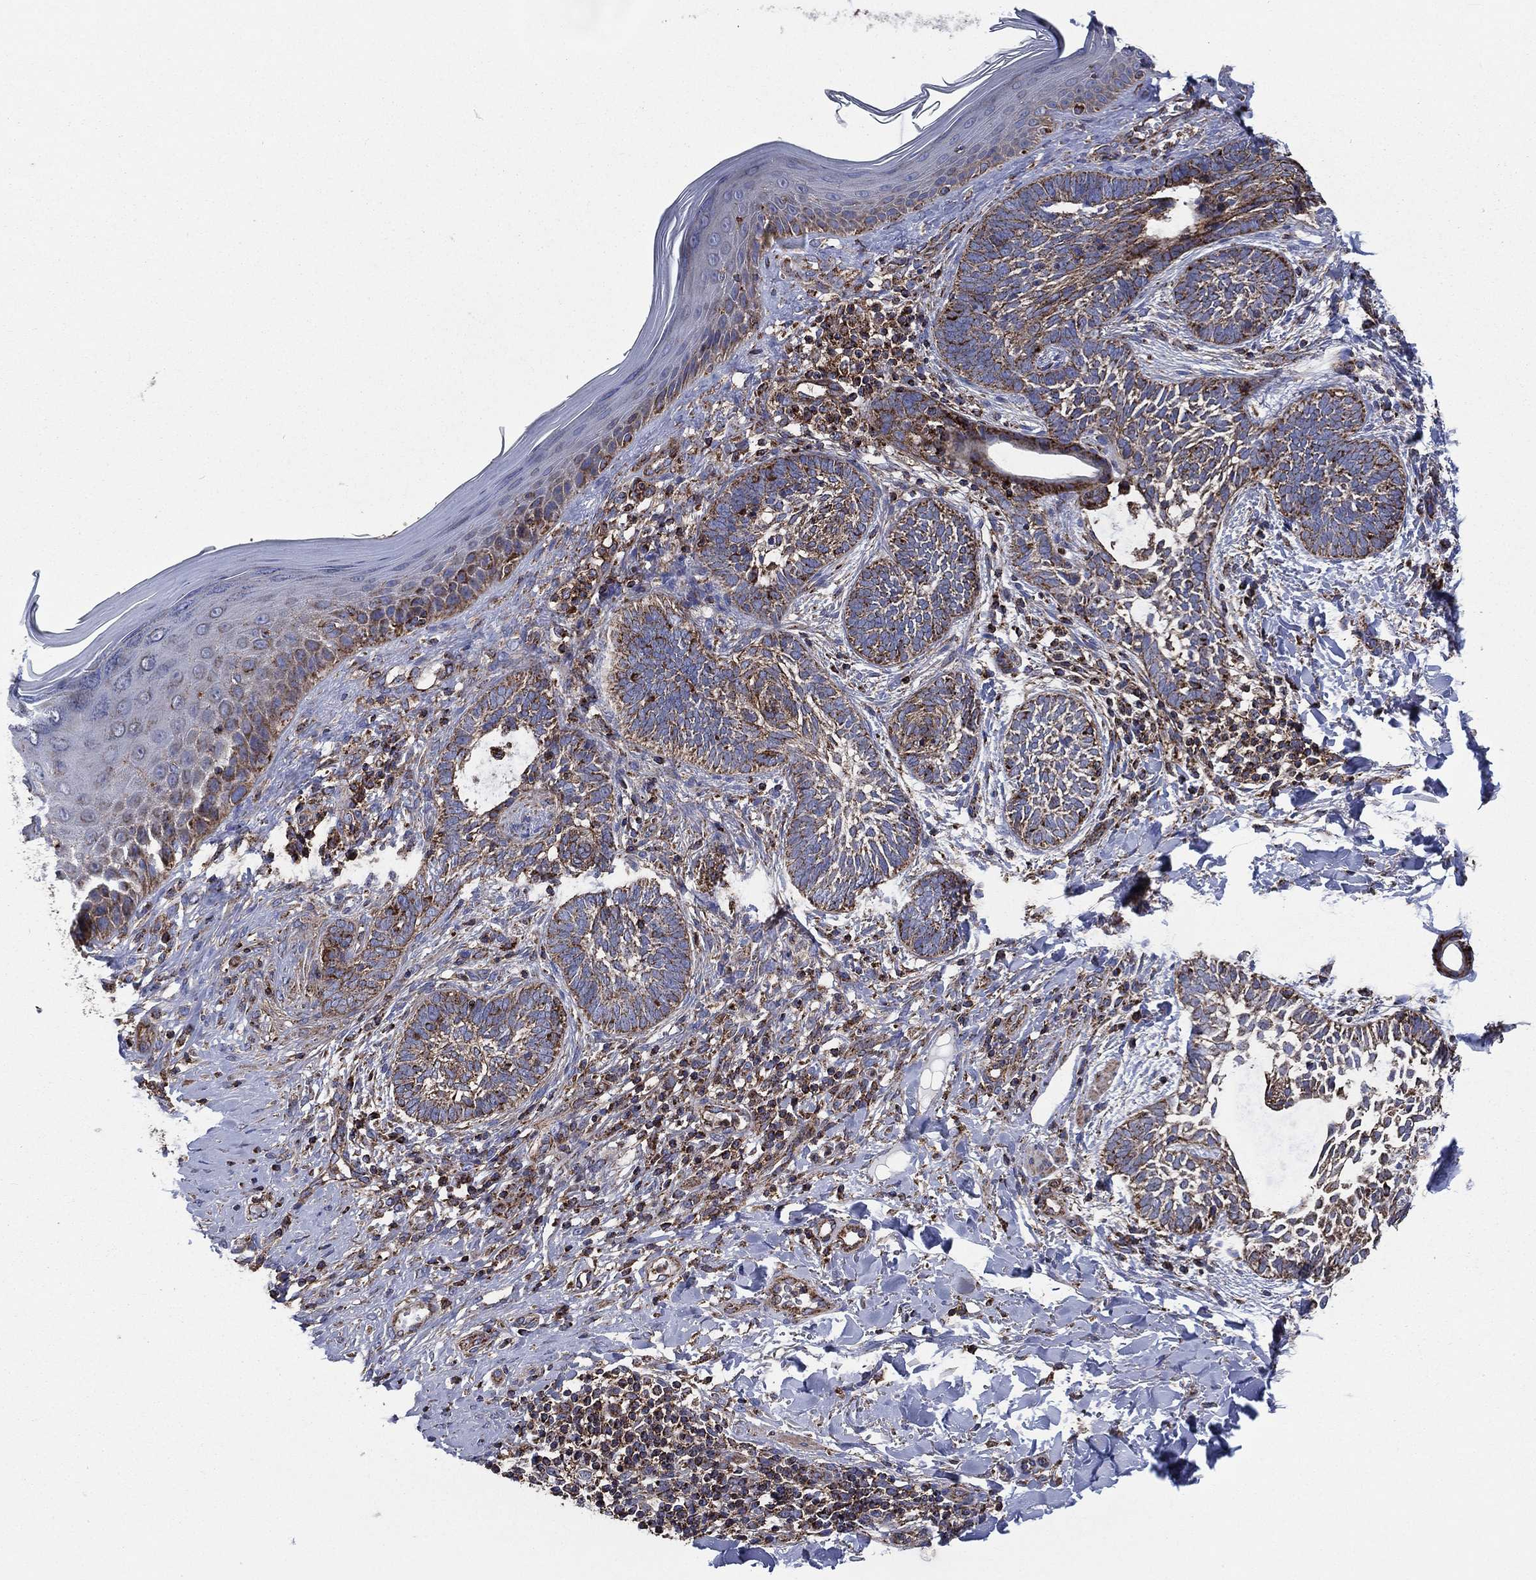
{"staining": {"intensity": "moderate", "quantity": "25%-75%", "location": "cytoplasmic/membranous"}, "tissue": "skin cancer", "cell_type": "Tumor cells", "image_type": "cancer", "snomed": [{"axis": "morphology", "description": "Normal tissue, NOS"}, {"axis": "morphology", "description": "Basal cell carcinoma"}, {"axis": "topography", "description": "Skin"}], "caption": "A brown stain labels moderate cytoplasmic/membranous expression of a protein in human skin basal cell carcinoma tumor cells. Ihc stains the protein of interest in brown and the nuclei are stained blue.", "gene": "ANKRD37", "patient": {"sex": "male", "age": 46}}